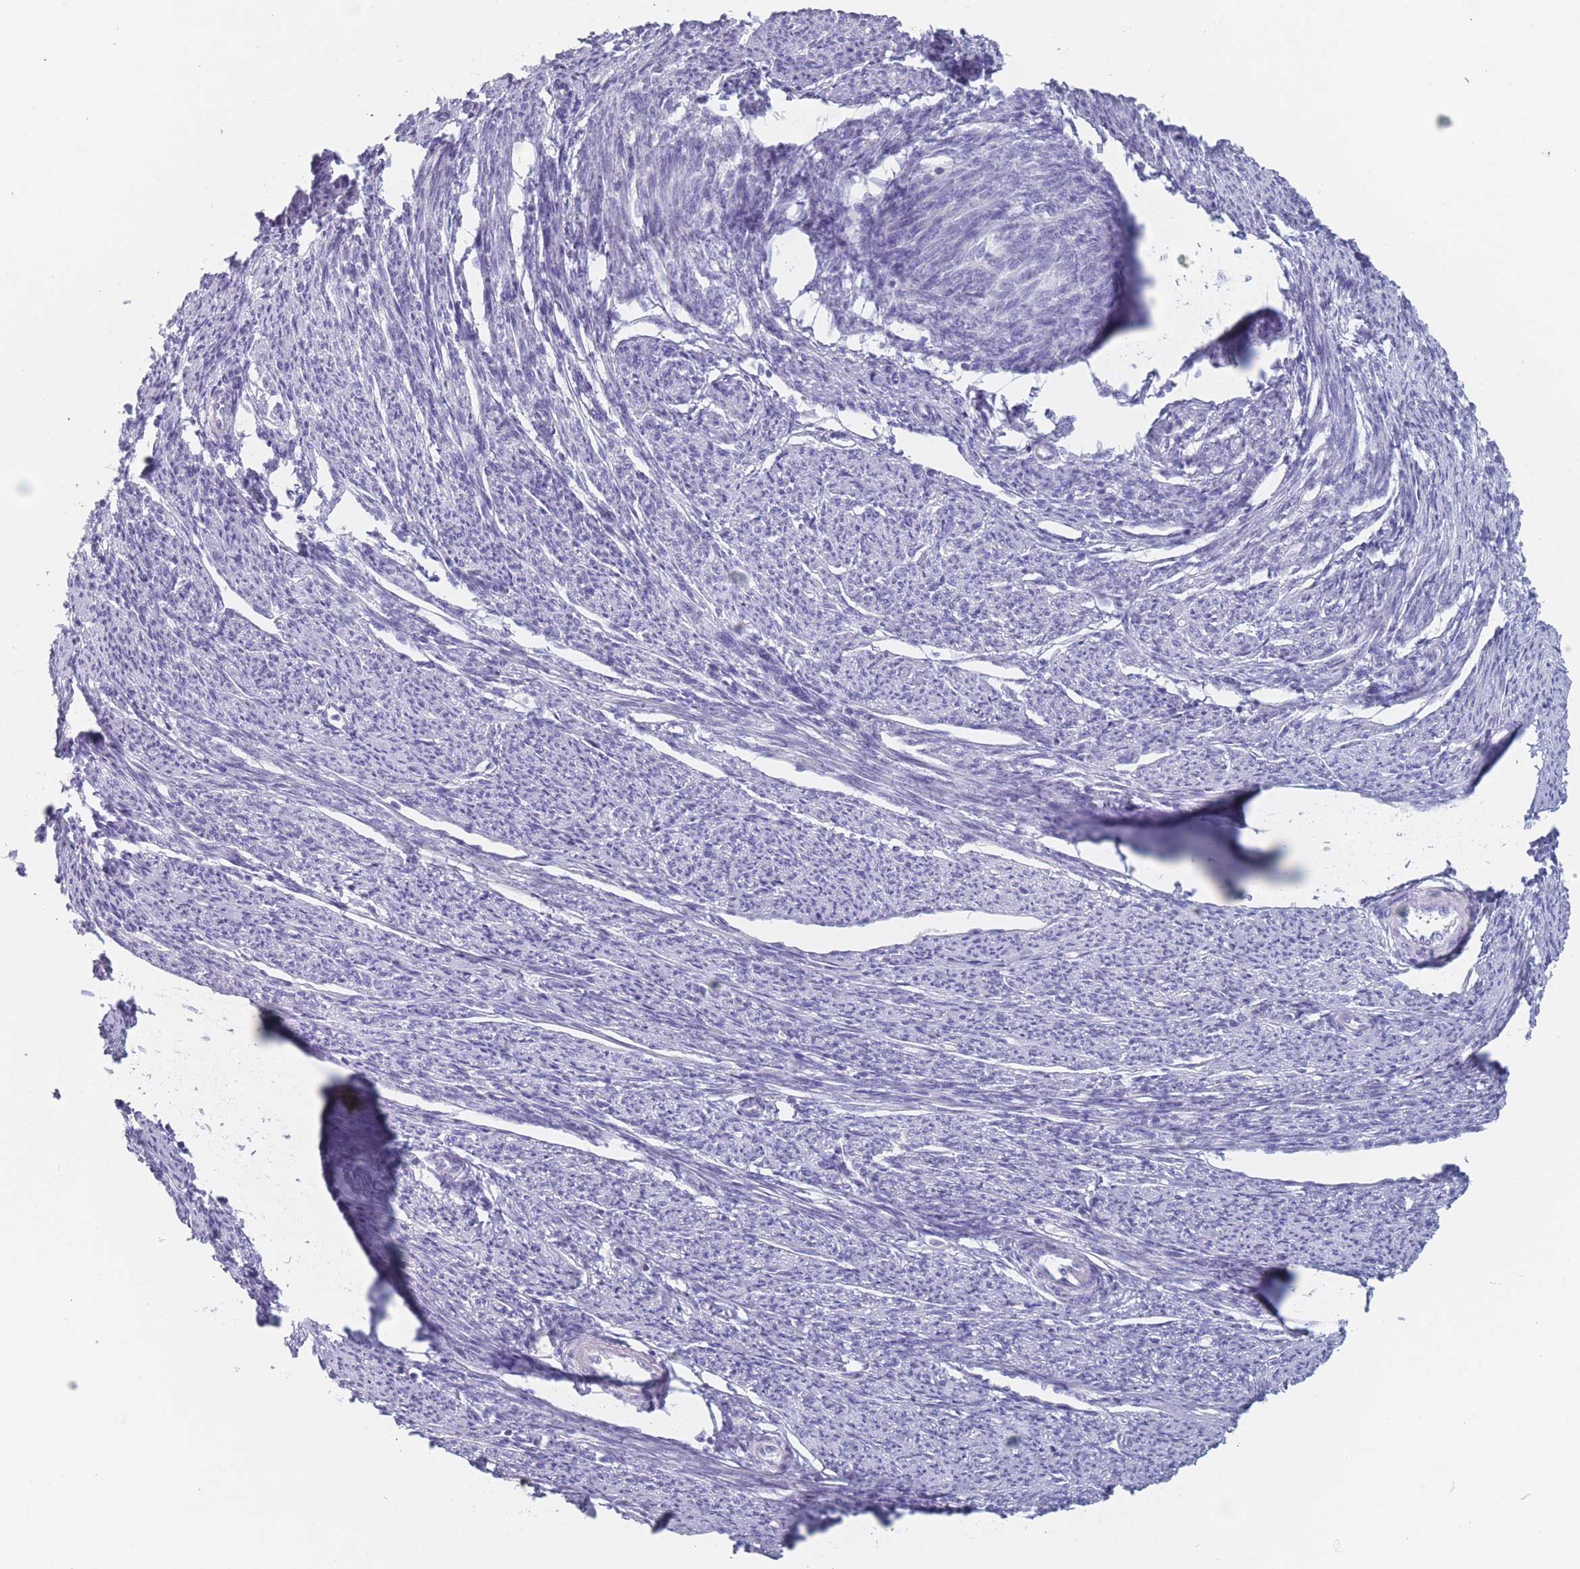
{"staining": {"intensity": "negative", "quantity": "none", "location": "none"}, "tissue": "smooth muscle", "cell_type": "Smooth muscle cells", "image_type": "normal", "snomed": [{"axis": "morphology", "description": "Normal tissue, NOS"}, {"axis": "topography", "description": "Smooth muscle"}, {"axis": "topography", "description": "Uterus"}], "caption": "High magnification brightfield microscopy of normal smooth muscle stained with DAB (brown) and counterstained with hematoxylin (blue): smooth muscle cells show no significant staining.", "gene": "ATP1A3", "patient": {"sex": "female", "age": 59}}